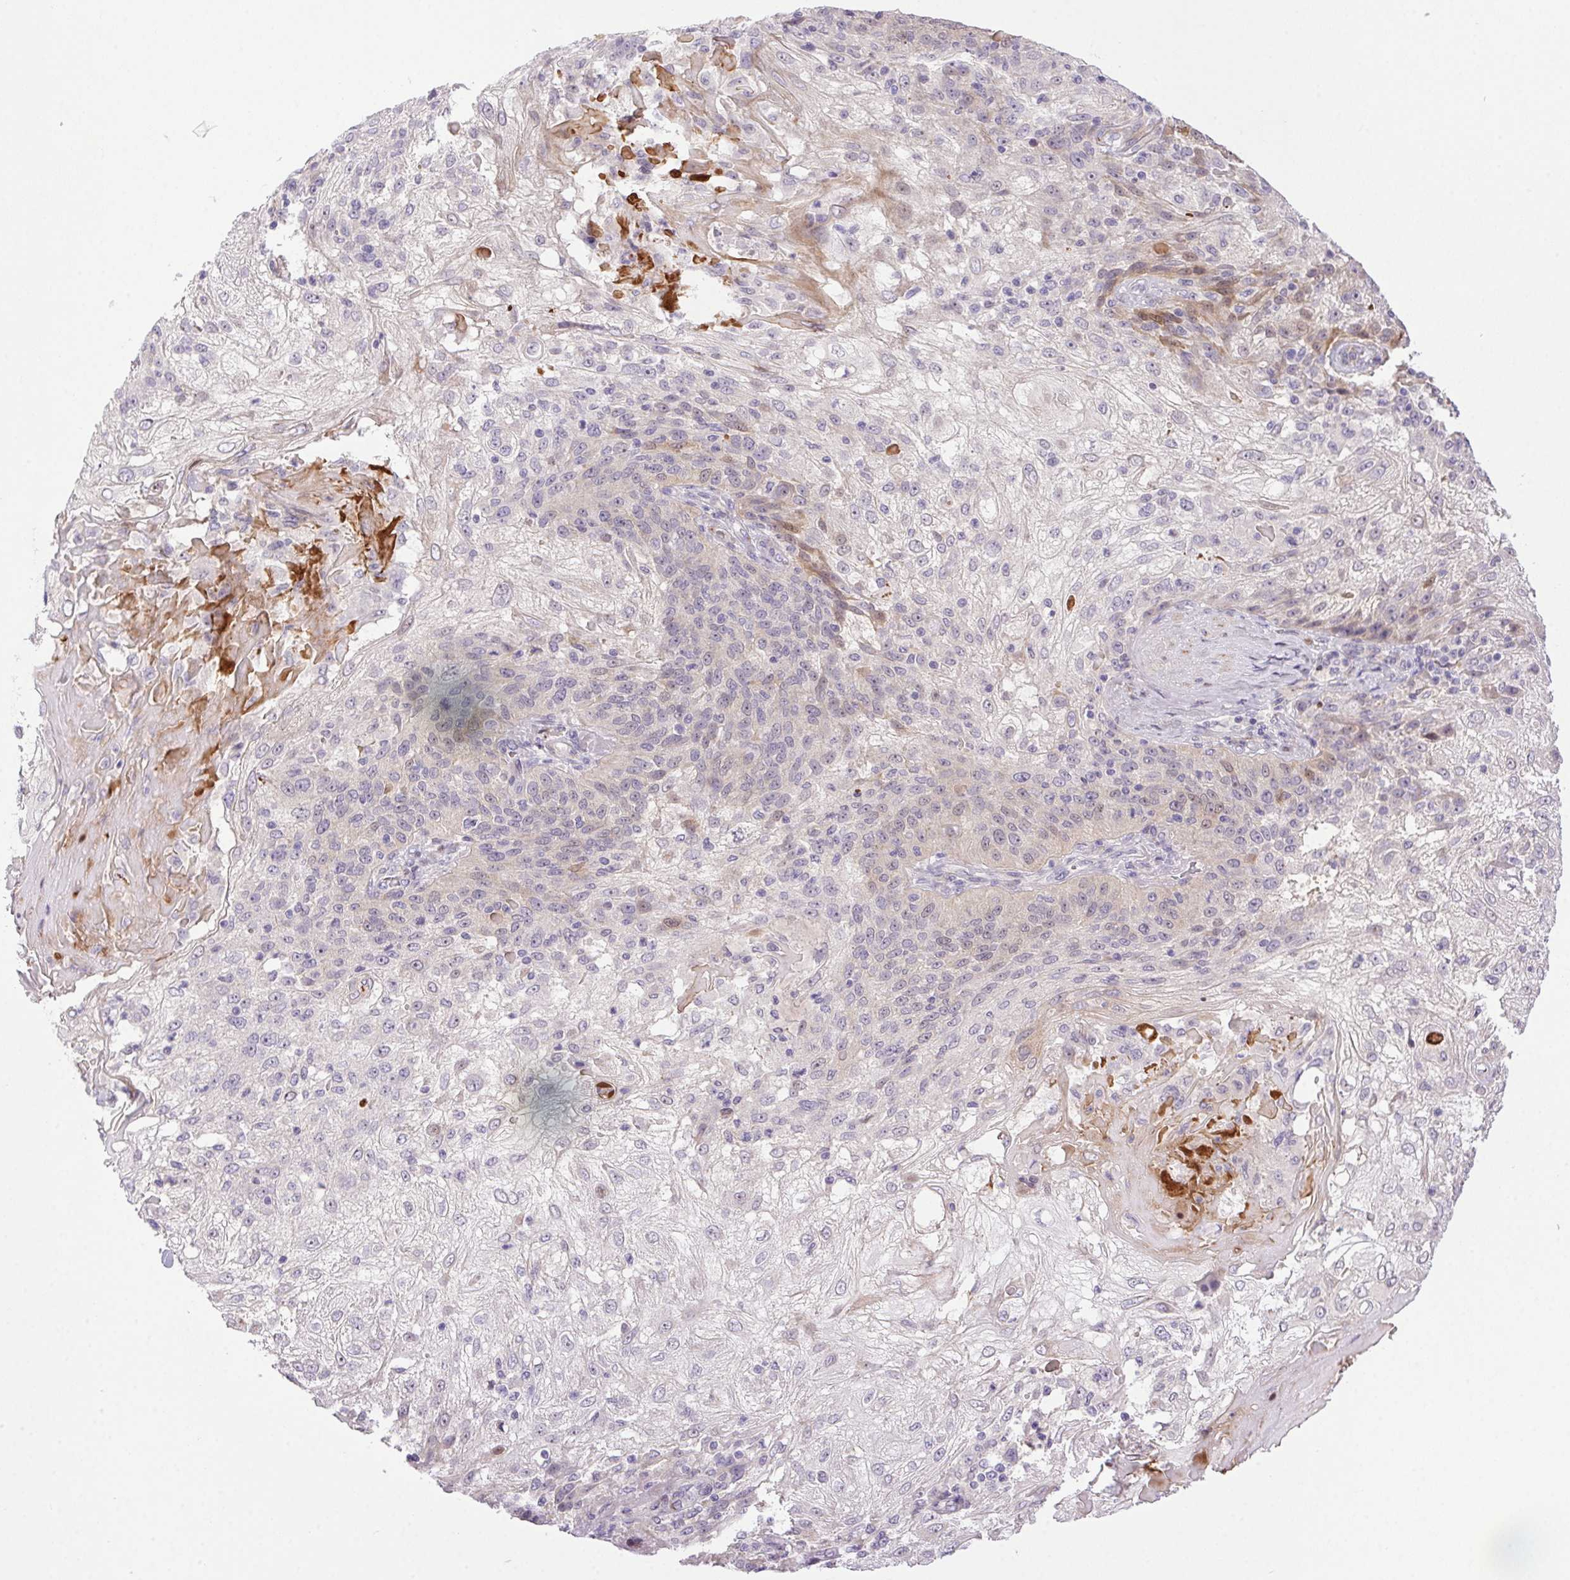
{"staining": {"intensity": "moderate", "quantity": "<25%", "location": "cytoplasmic/membranous,nuclear"}, "tissue": "skin cancer", "cell_type": "Tumor cells", "image_type": "cancer", "snomed": [{"axis": "morphology", "description": "Normal tissue, NOS"}, {"axis": "morphology", "description": "Squamous cell carcinoma, NOS"}, {"axis": "topography", "description": "Skin"}], "caption": "DAB (3,3'-diaminobenzidine) immunohistochemical staining of skin cancer (squamous cell carcinoma) demonstrates moderate cytoplasmic/membranous and nuclear protein expression in about <25% of tumor cells.", "gene": "LRRTM1", "patient": {"sex": "female", "age": 83}}